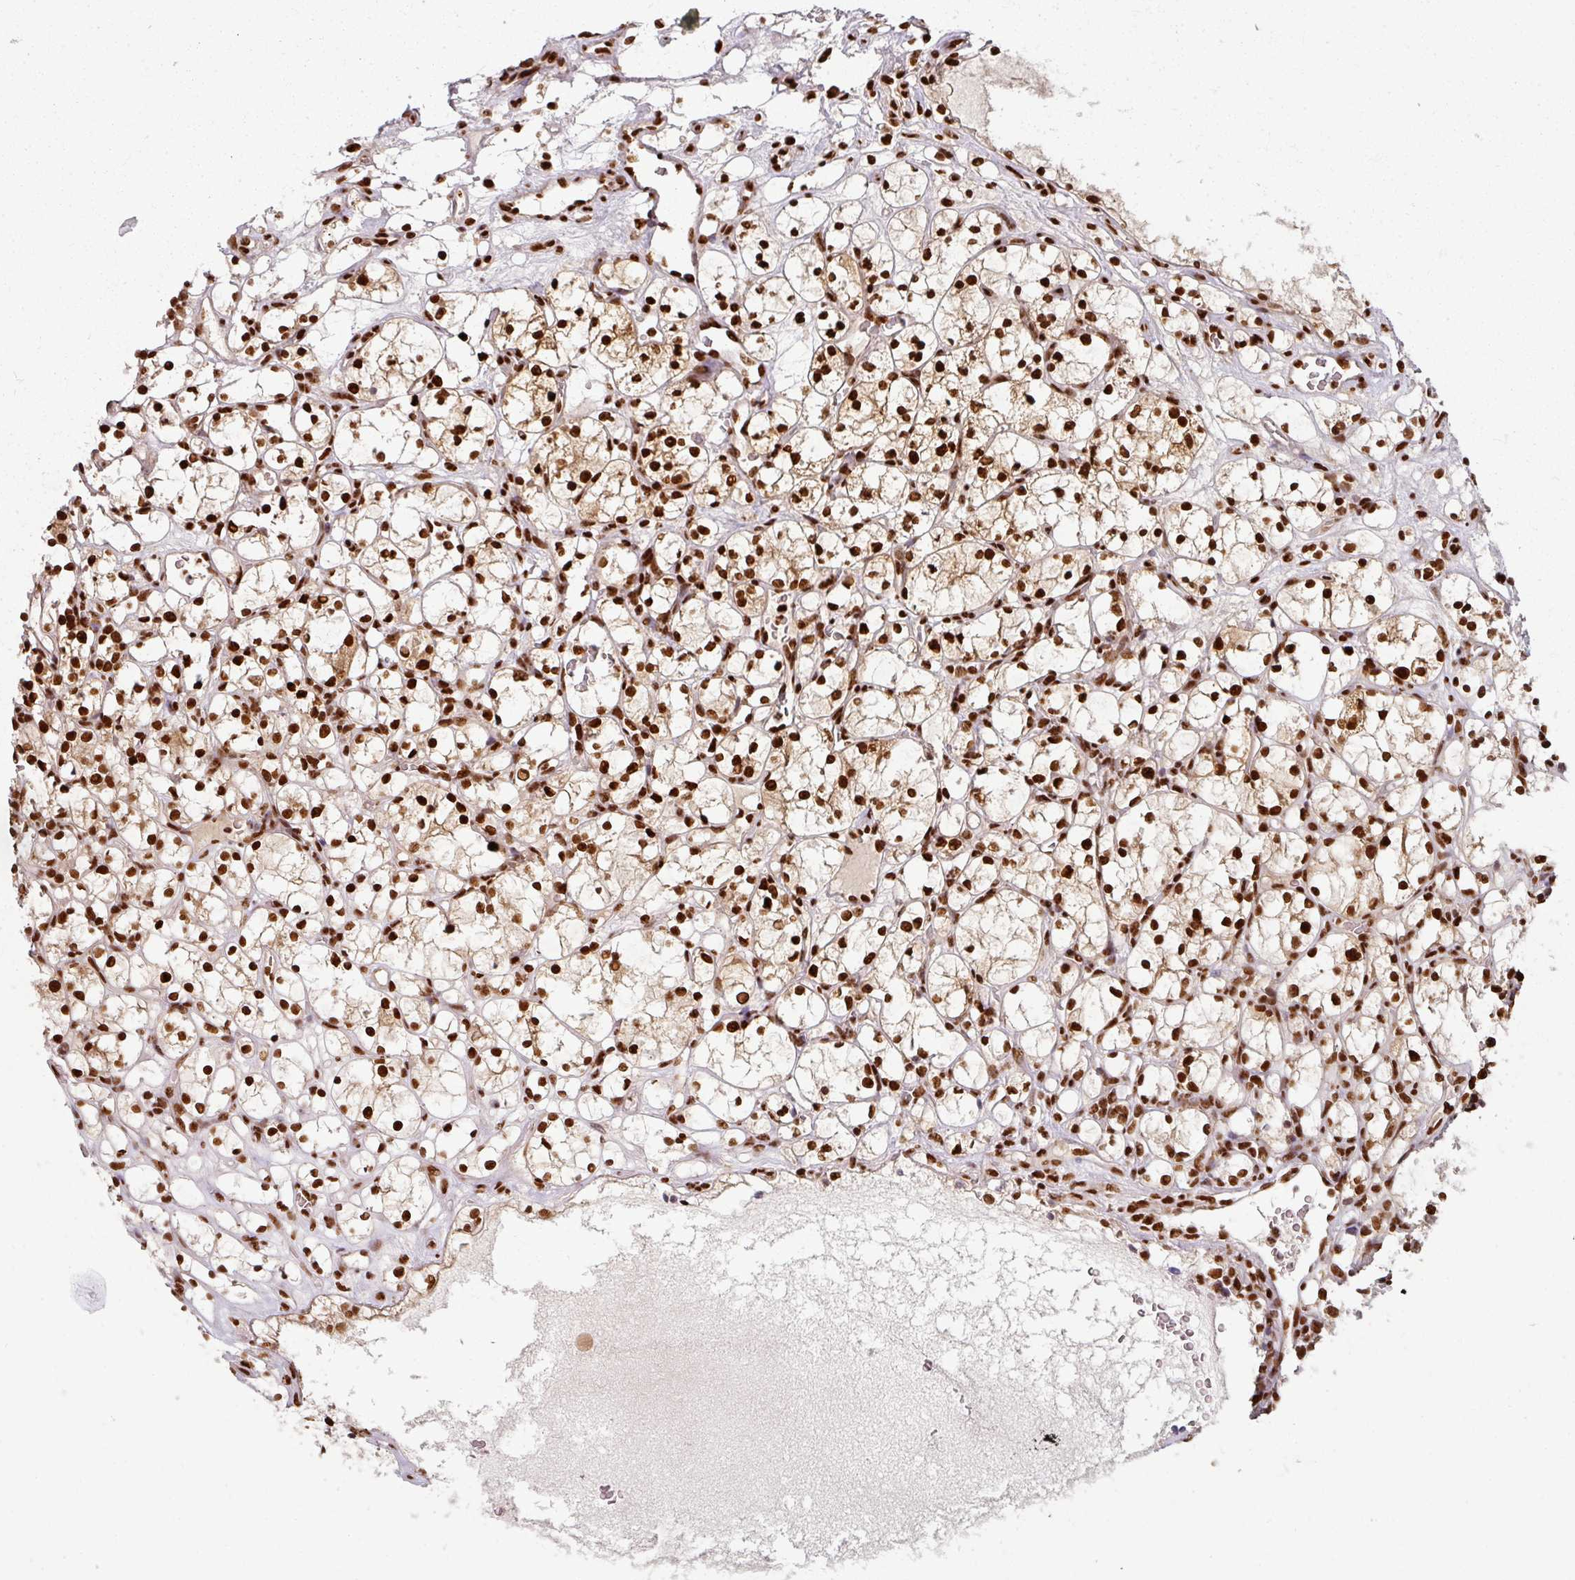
{"staining": {"intensity": "strong", "quantity": ">75%", "location": "nuclear"}, "tissue": "renal cancer", "cell_type": "Tumor cells", "image_type": "cancer", "snomed": [{"axis": "morphology", "description": "Adenocarcinoma, NOS"}, {"axis": "topography", "description": "Kidney"}], "caption": "A brown stain labels strong nuclear expression of a protein in renal adenocarcinoma tumor cells.", "gene": "SIK3", "patient": {"sex": "female", "age": 69}}